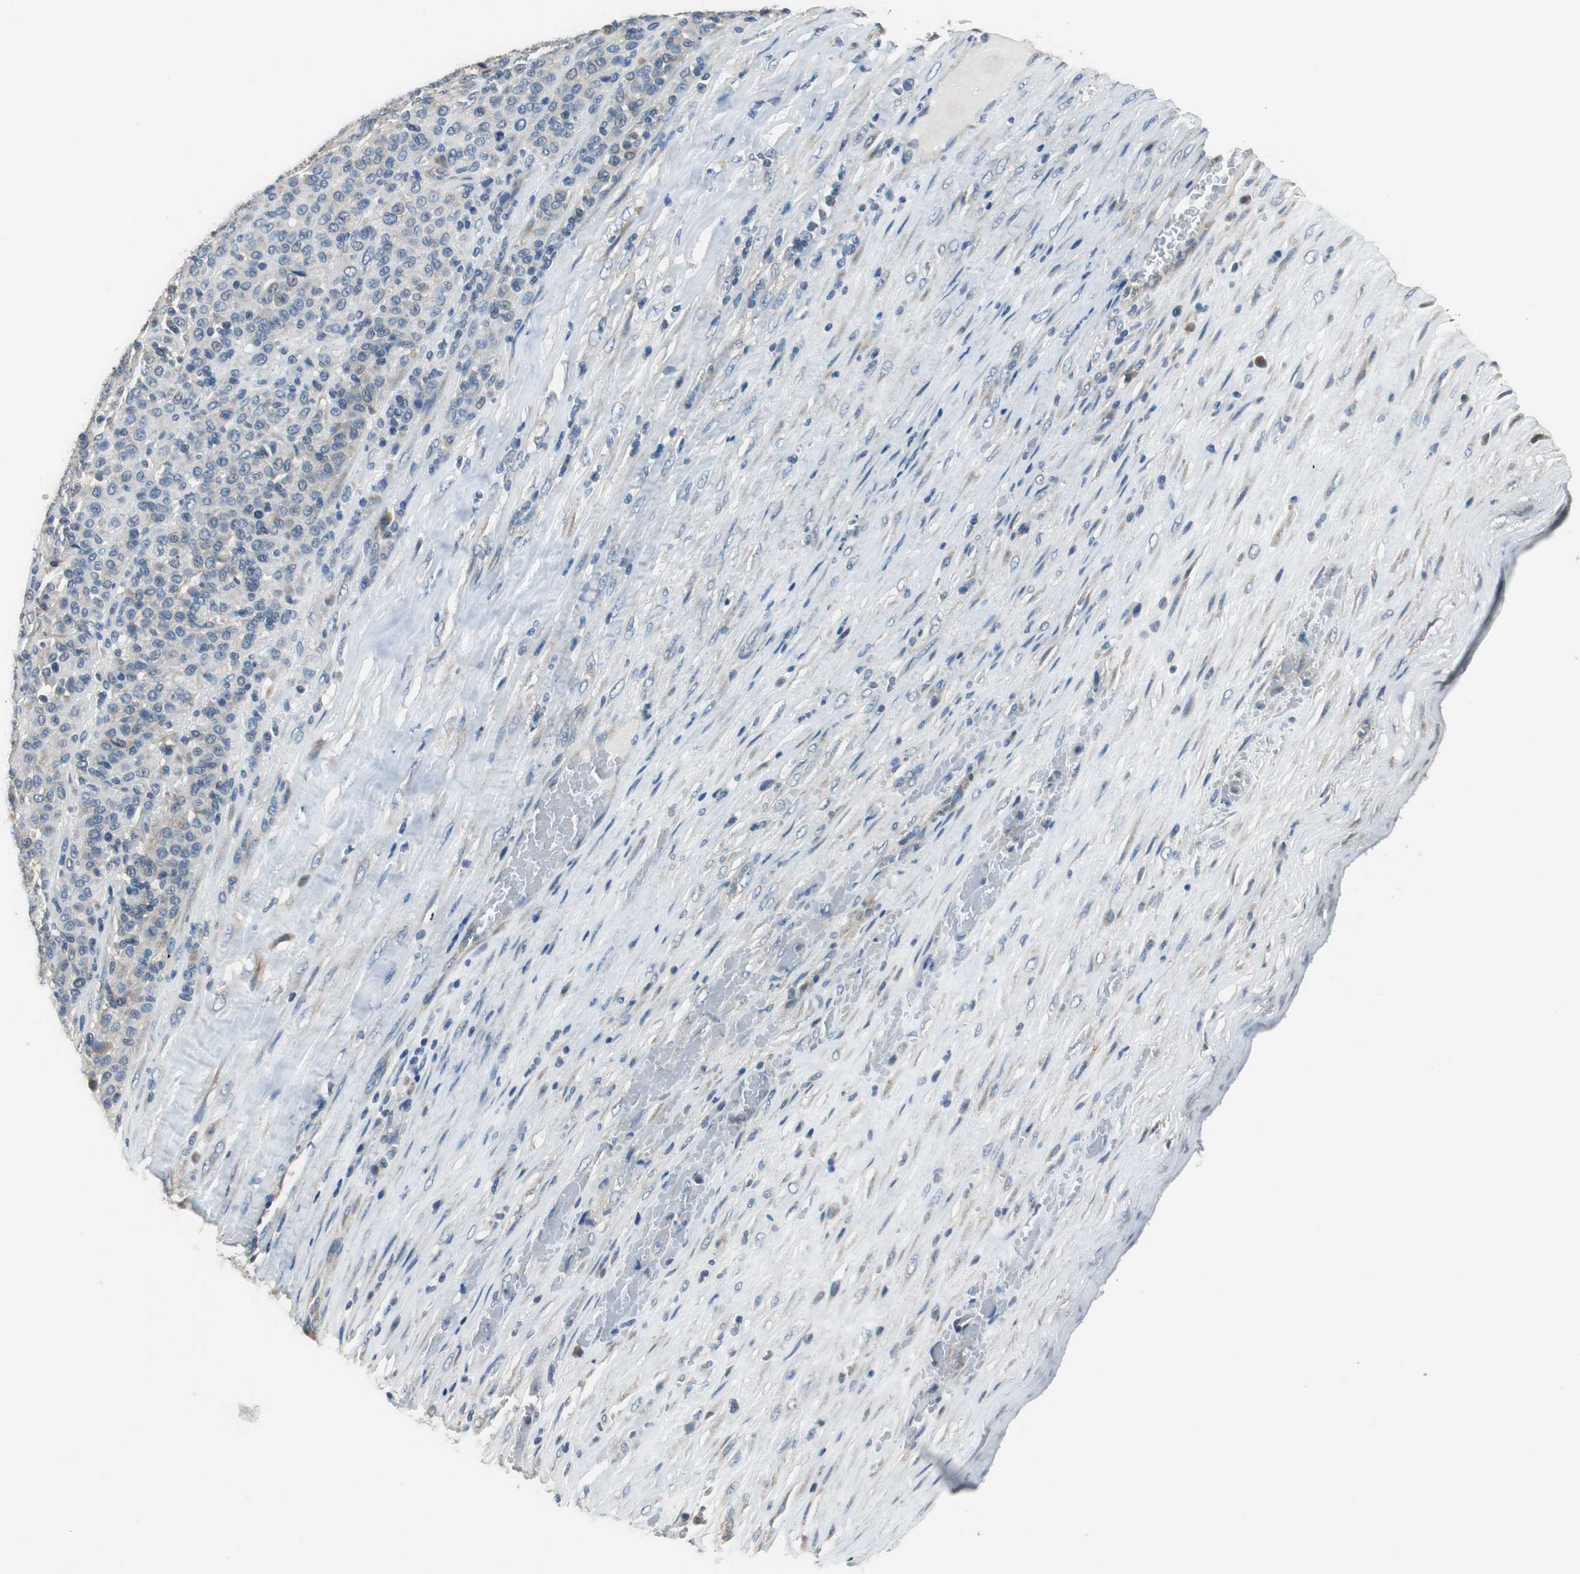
{"staining": {"intensity": "negative", "quantity": "none", "location": "none"}, "tissue": "melanoma", "cell_type": "Tumor cells", "image_type": "cancer", "snomed": [{"axis": "morphology", "description": "Malignant melanoma, Metastatic site"}, {"axis": "topography", "description": "Pancreas"}], "caption": "Immunohistochemistry micrograph of neoplastic tissue: human melanoma stained with DAB (3,3'-diaminobenzidine) shows no significant protein expression in tumor cells.", "gene": "MTIF2", "patient": {"sex": "female", "age": 30}}